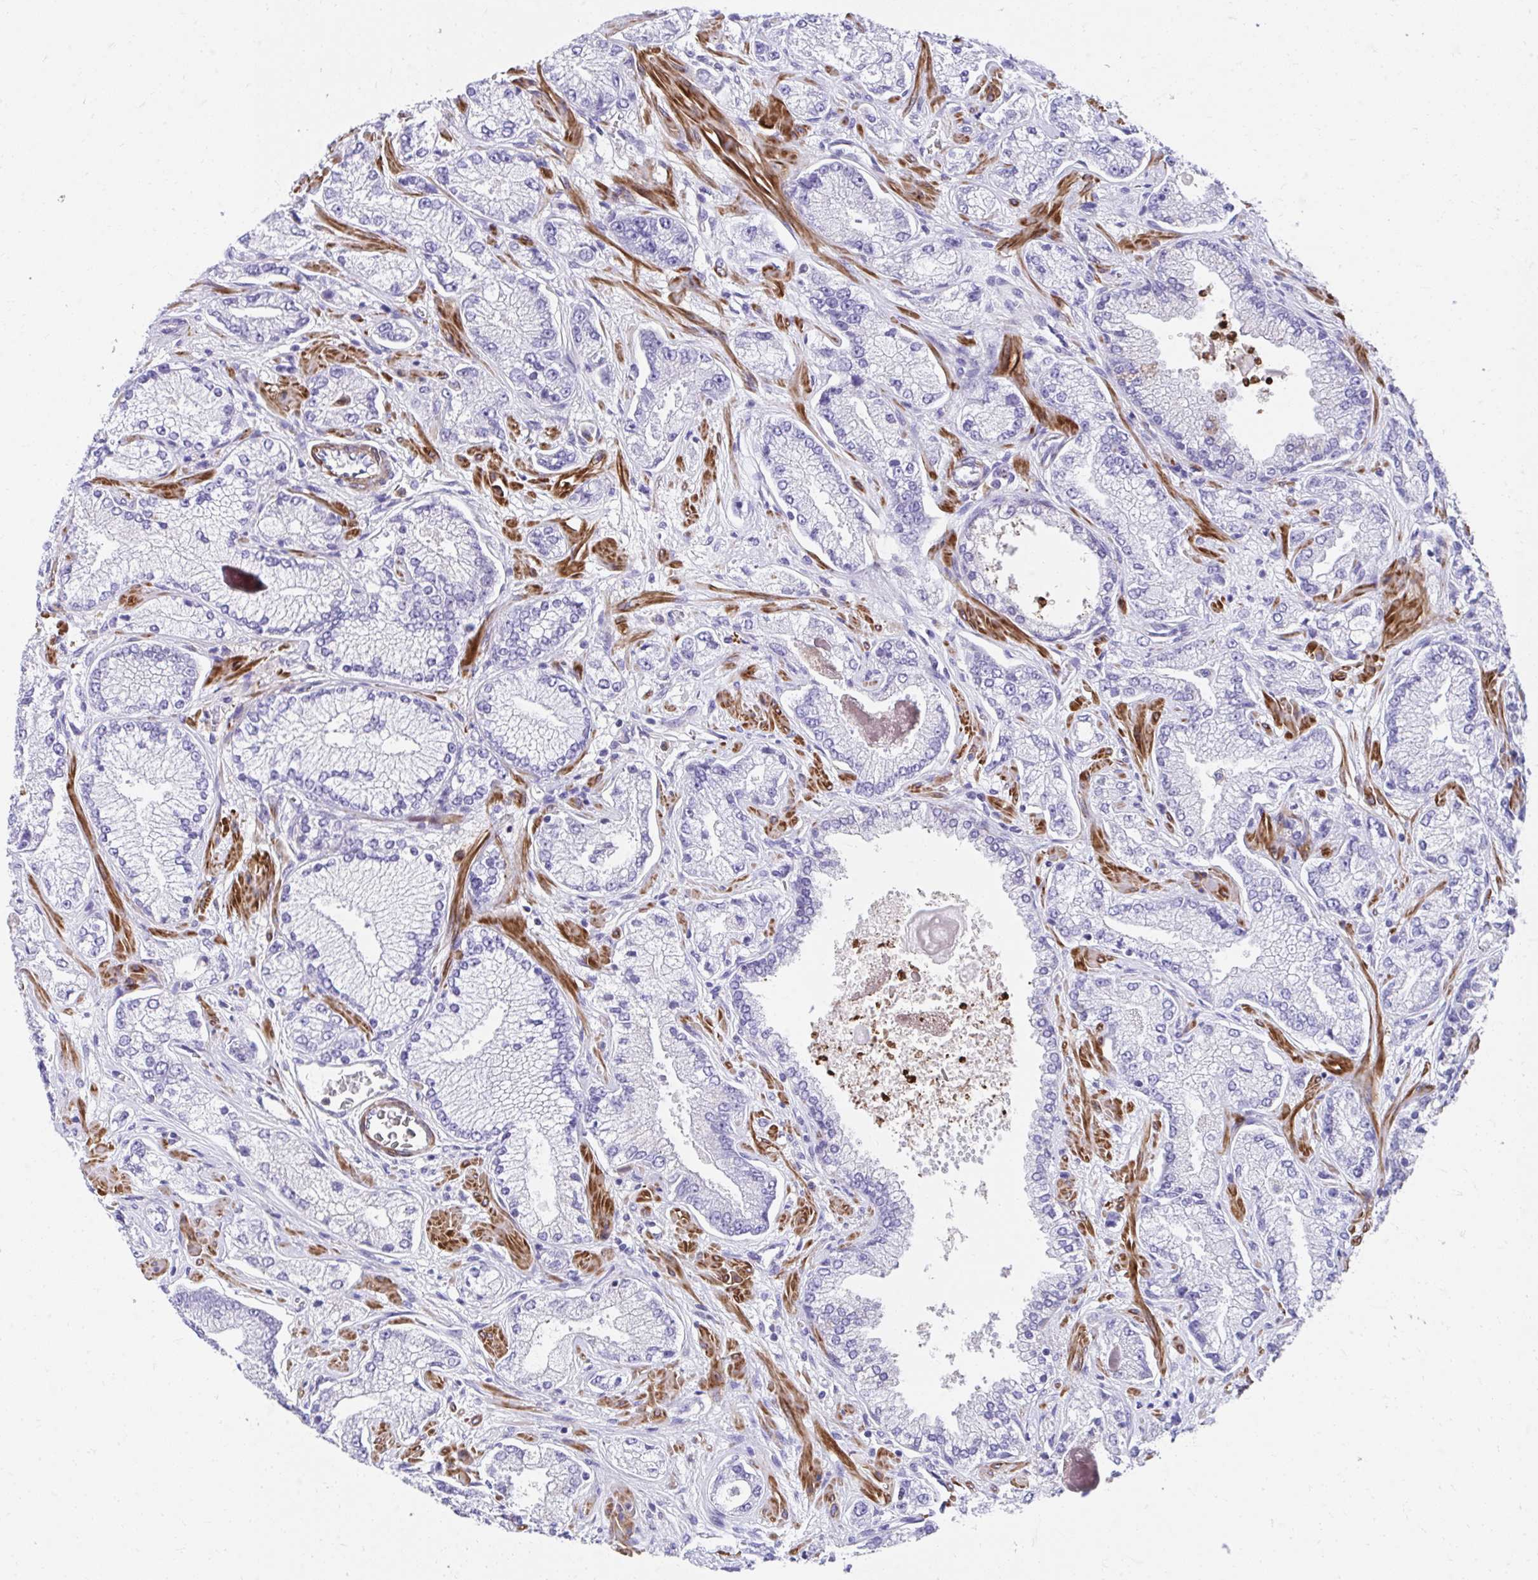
{"staining": {"intensity": "negative", "quantity": "none", "location": "none"}, "tissue": "prostate cancer", "cell_type": "Tumor cells", "image_type": "cancer", "snomed": [{"axis": "morphology", "description": "Normal tissue, NOS"}, {"axis": "morphology", "description": "Adenocarcinoma, High grade"}, {"axis": "topography", "description": "Prostate"}, {"axis": "topography", "description": "Peripheral nerve tissue"}], "caption": "The IHC image has no significant staining in tumor cells of prostate high-grade adenocarcinoma tissue. (Immunohistochemistry (ihc), brightfield microscopy, high magnification).", "gene": "CSTB", "patient": {"sex": "male", "age": 68}}